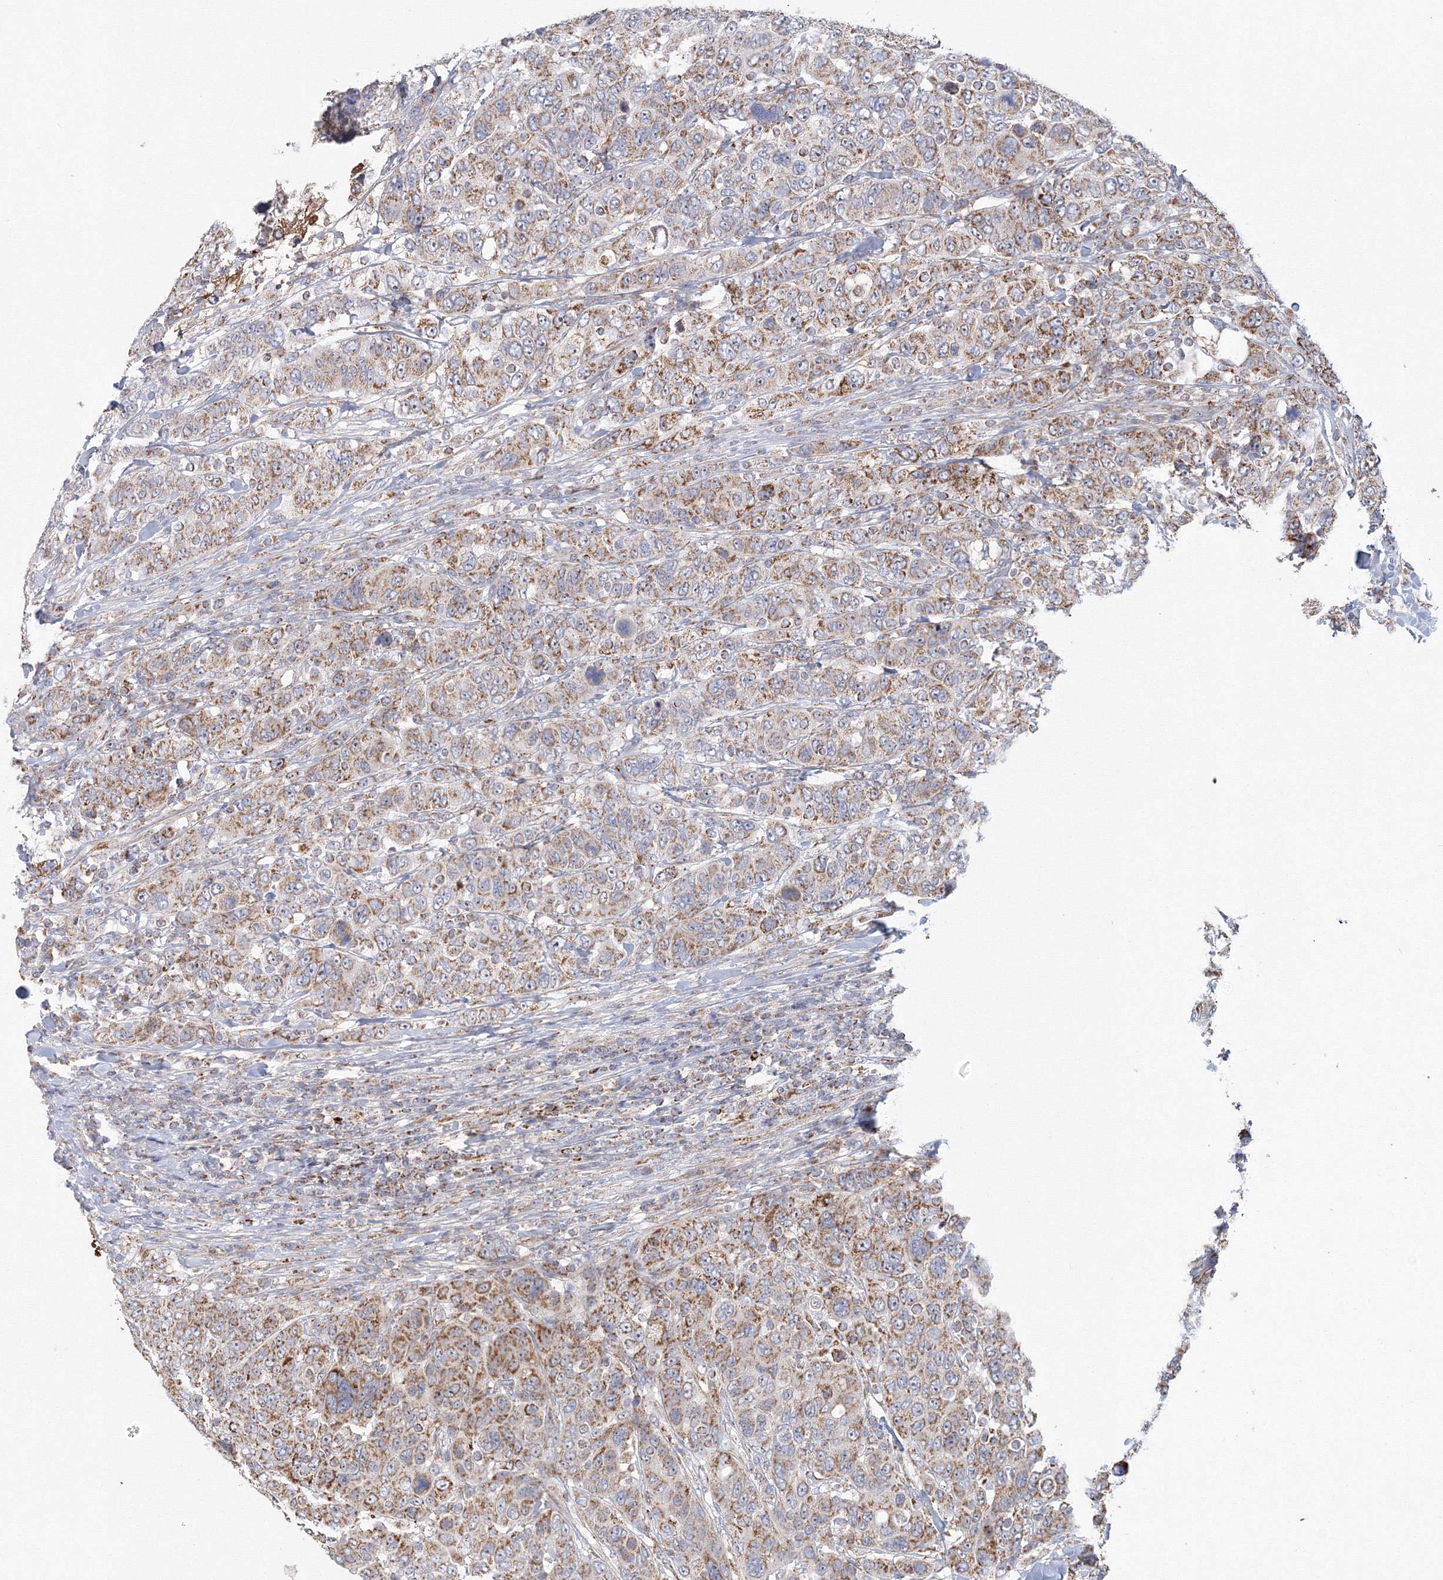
{"staining": {"intensity": "moderate", "quantity": ">75%", "location": "cytoplasmic/membranous"}, "tissue": "breast cancer", "cell_type": "Tumor cells", "image_type": "cancer", "snomed": [{"axis": "morphology", "description": "Duct carcinoma"}, {"axis": "topography", "description": "Breast"}], "caption": "Immunohistochemistry histopathology image of breast infiltrating ductal carcinoma stained for a protein (brown), which displays medium levels of moderate cytoplasmic/membranous staining in approximately >75% of tumor cells.", "gene": "GRPEL1", "patient": {"sex": "female", "age": 37}}